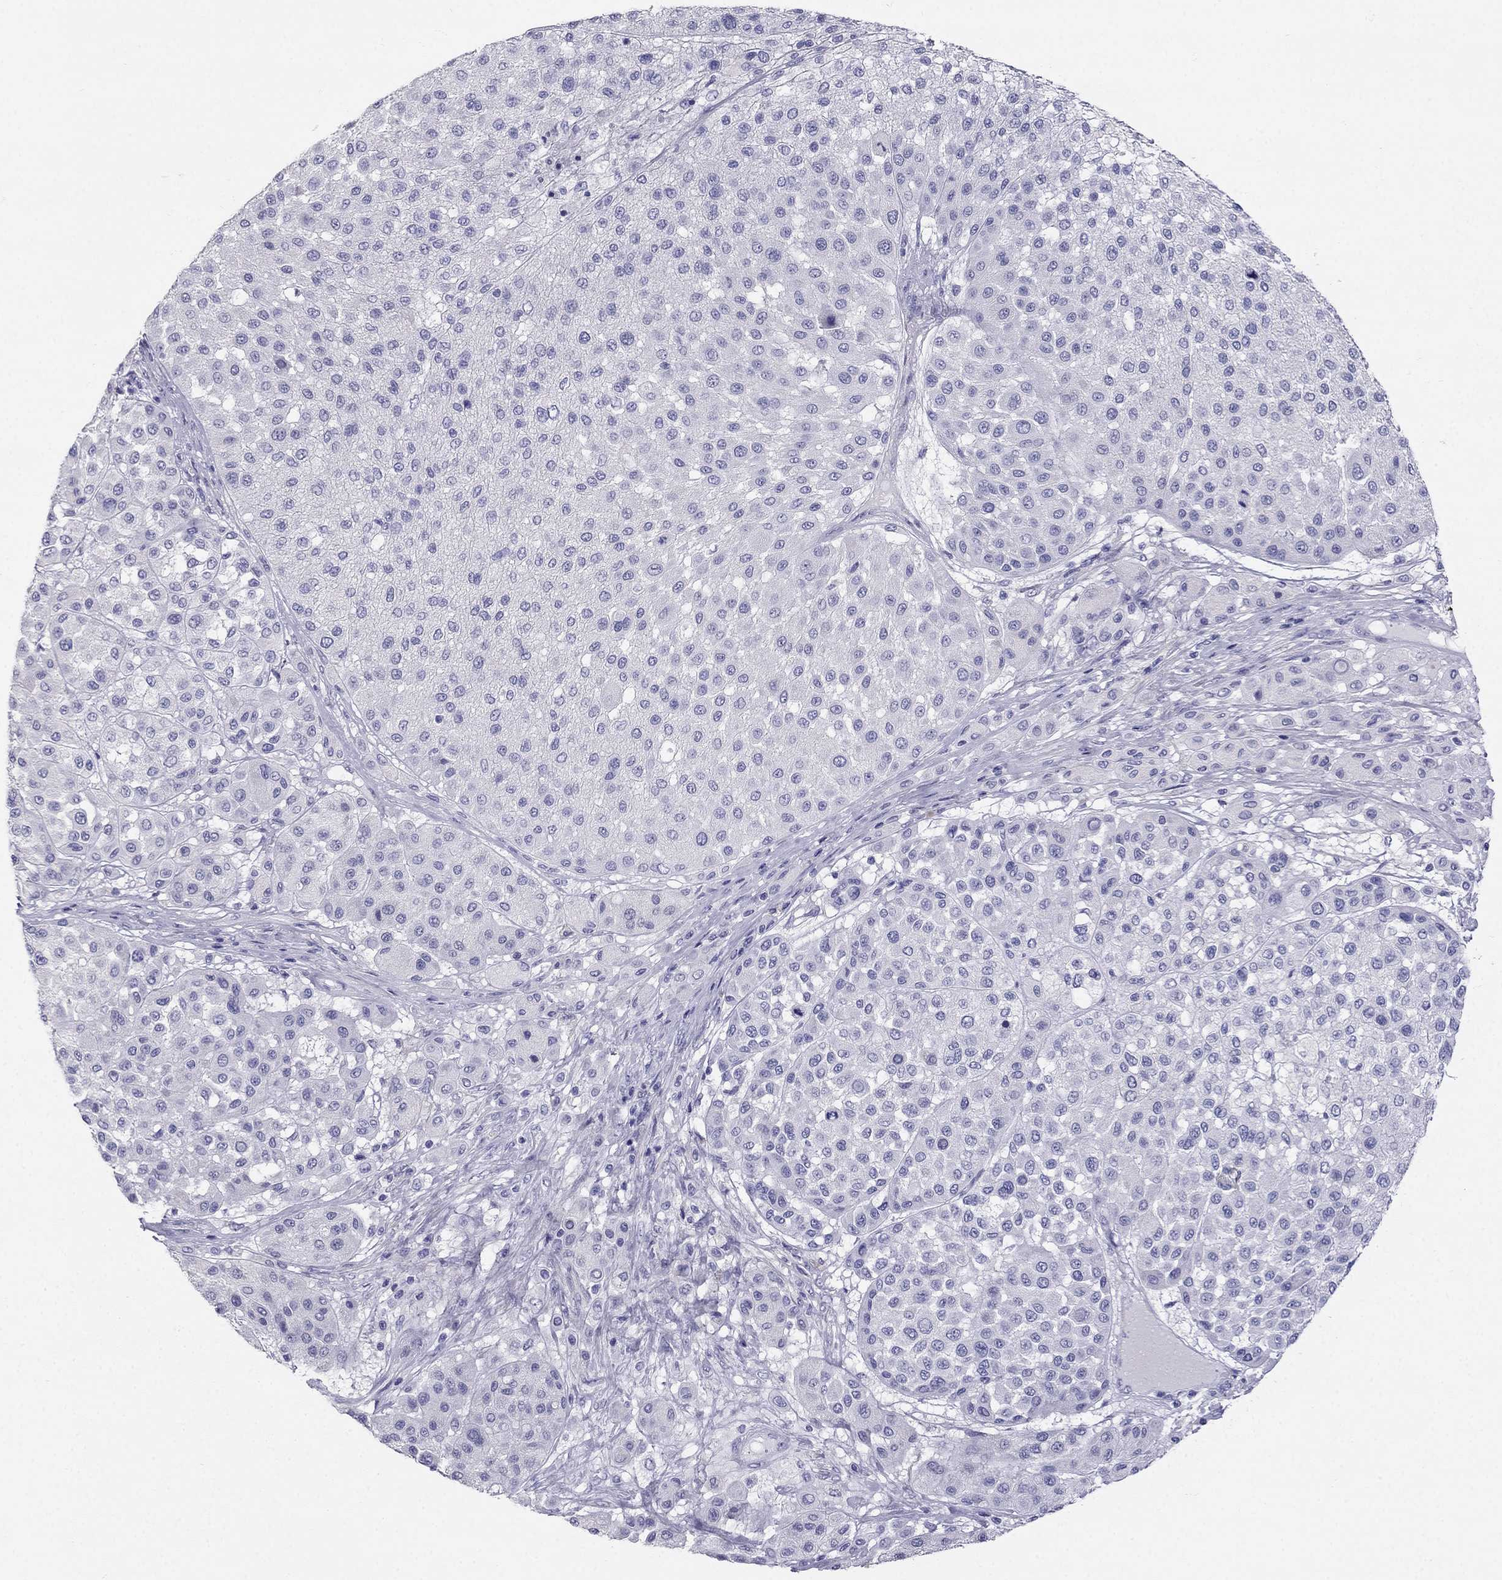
{"staining": {"intensity": "negative", "quantity": "none", "location": "none"}, "tissue": "melanoma", "cell_type": "Tumor cells", "image_type": "cancer", "snomed": [{"axis": "morphology", "description": "Malignant melanoma, Metastatic site"}, {"axis": "topography", "description": "Smooth muscle"}], "caption": "The photomicrograph shows no significant expression in tumor cells of malignant melanoma (metastatic site). (Stains: DAB immunohistochemistry with hematoxylin counter stain, Microscopy: brightfield microscopy at high magnification).", "gene": "RFLNA", "patient": {"sex": "male", "age": 41}}